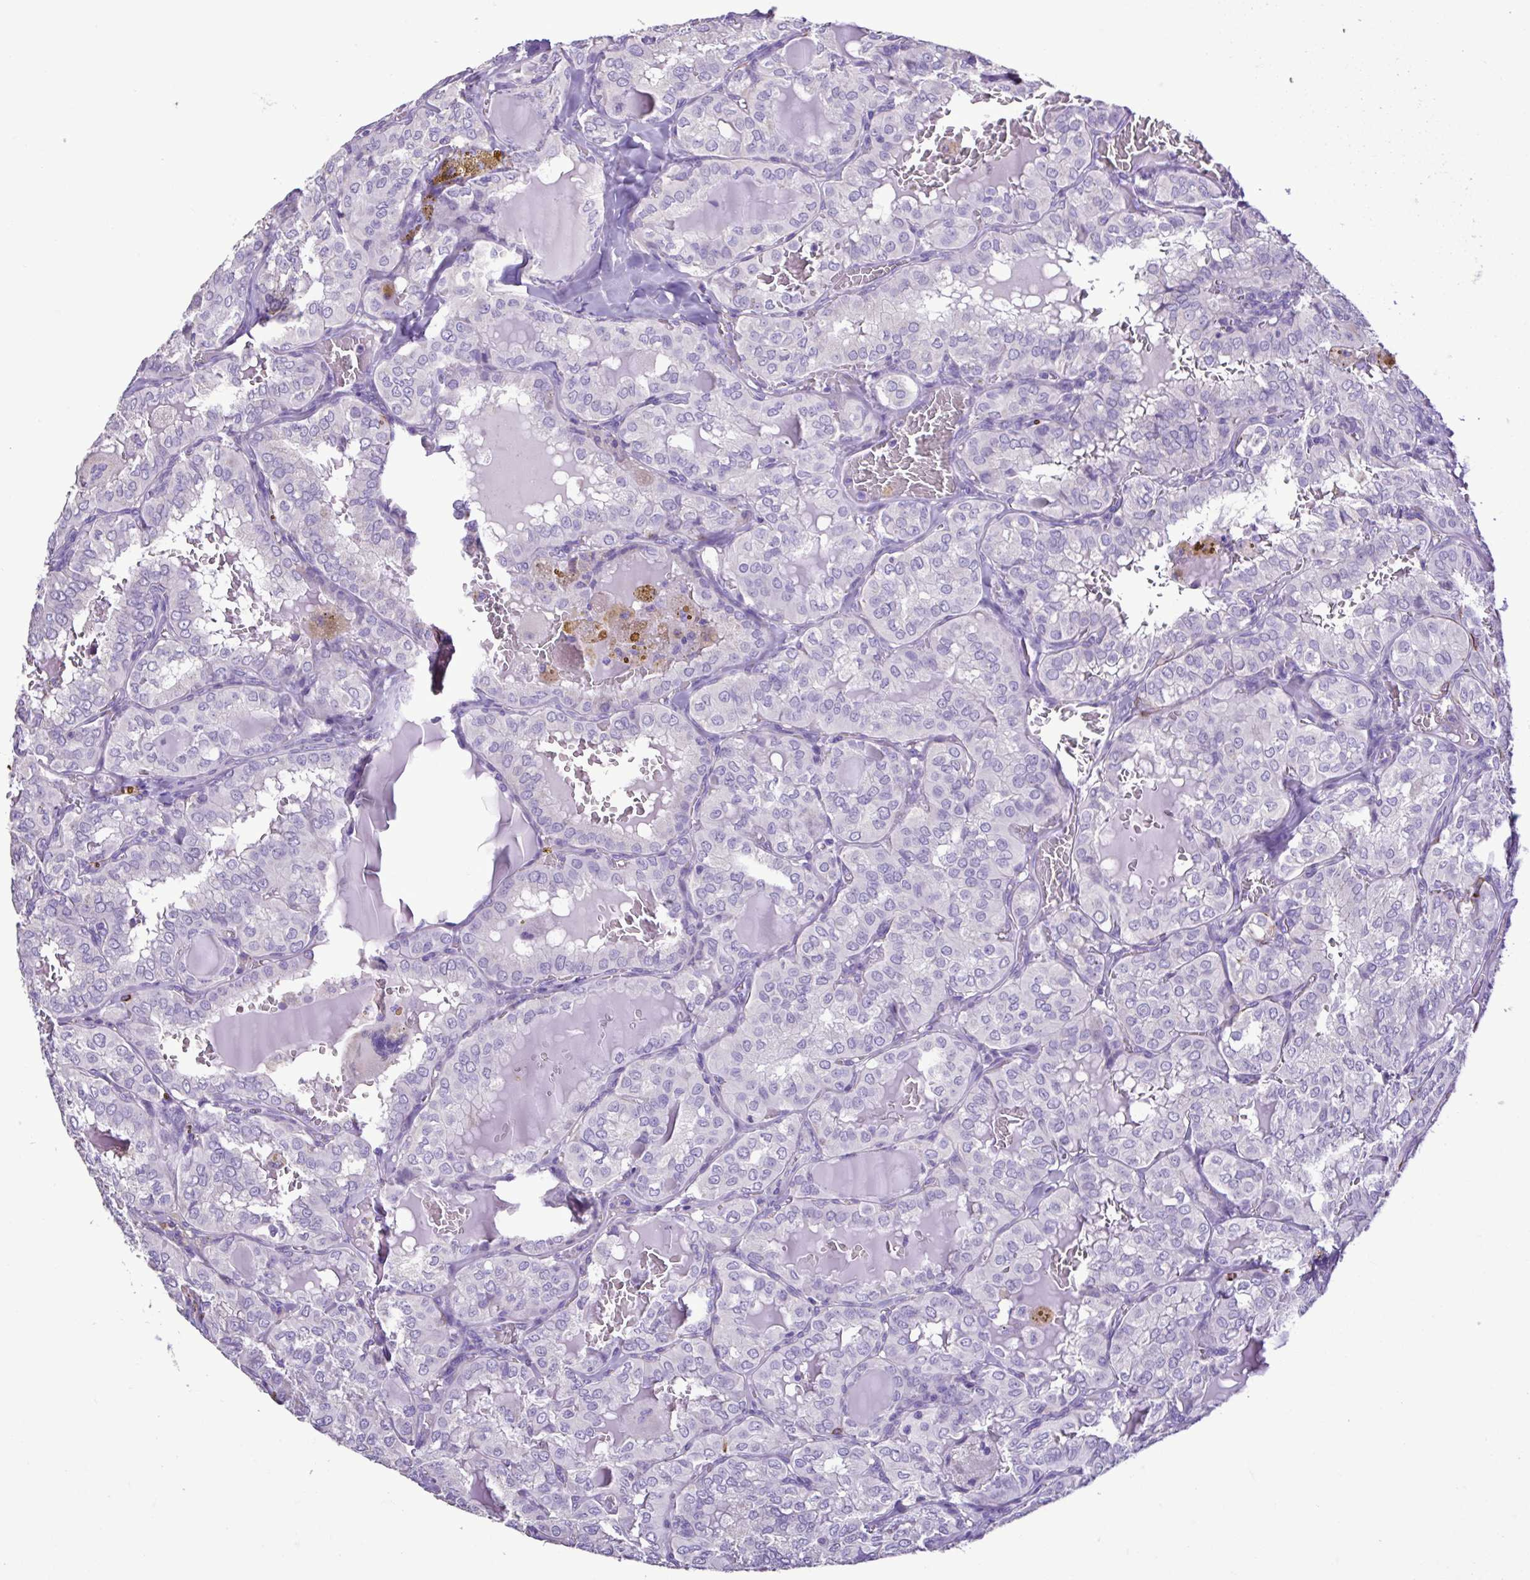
{"staining": {"intensity": "negative", "quantity": "none", "location": "none"}, "tissue": "thyroid cancer", "cell_type": "Tumor cells", "image_type": "cancer", "snomed": [{"axis": "morphology", "description": "Papillary adenocarcinoma, NOS"}, {"axis": "topography", "description": "Thyroid gland"}], "caption": "Human papillary adenocarcinoma (thyroid) stained for a protein using IHC exhibits no expression in tumor cells.", "gene": "PLA2G4E", "patient": {"sex": "male", "age": 20}}